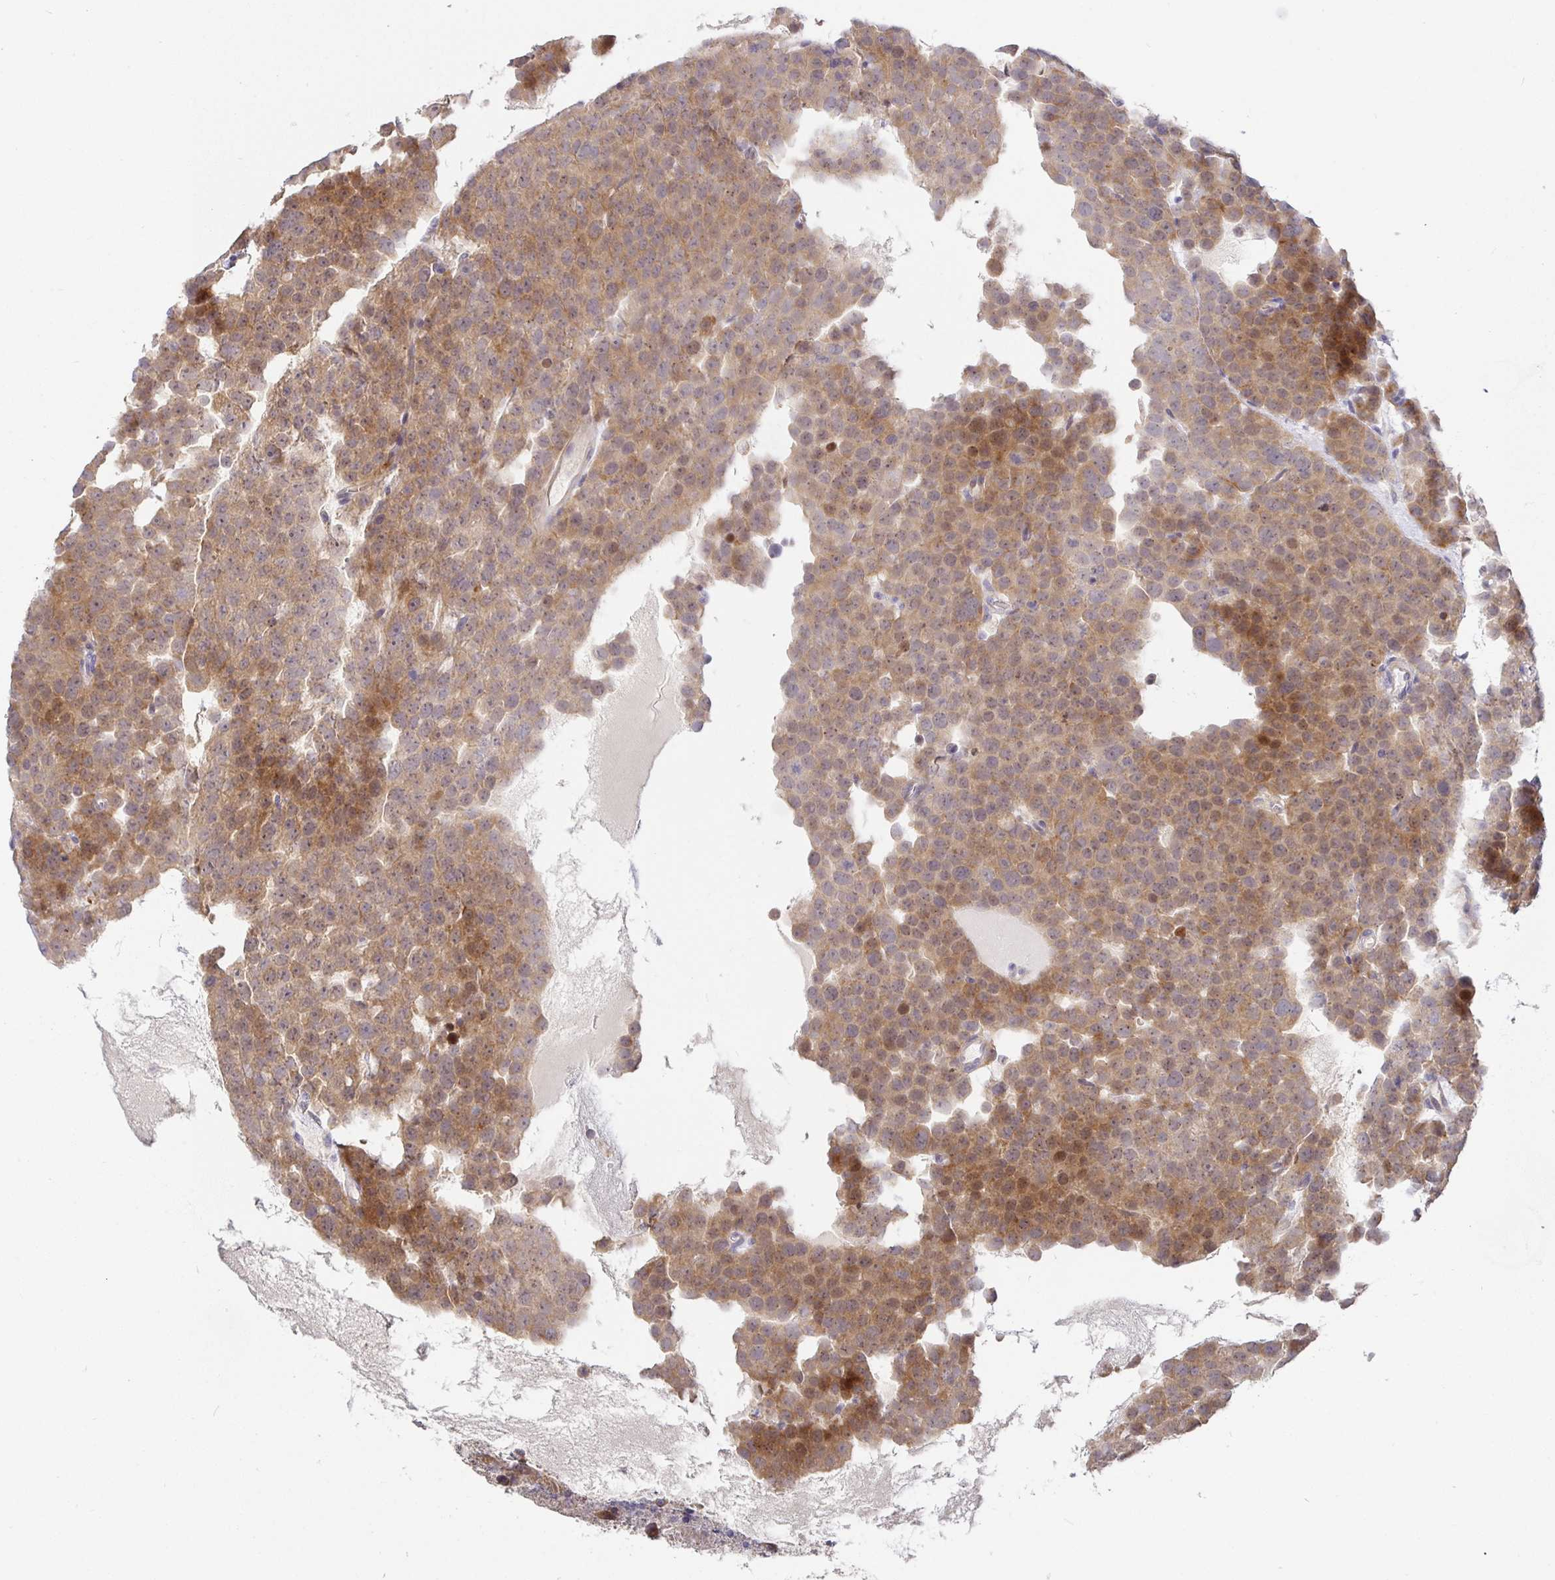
{"staining": {"intensity": "moderate", "quantity": ">75%", "location": "cytoplasmic/membranous"}, "tissue": "testis cancer", "cell_type": "Tumor cells", "image_type": "cancer", "snomed": [{"axis": "morphology", "description": "Seminoma, NOS"}, {"axis": "topography", "description": "Testis"}], "caption": "Seminoma (testis) stained with DAB immunohistochemistry (IHC) shows medium levels of moderate cytoplasmic/membranous expression in about >75% of tumor cells.", "gene": "ZDHHC11", "patient": {"sex": "male", "age": 71}}